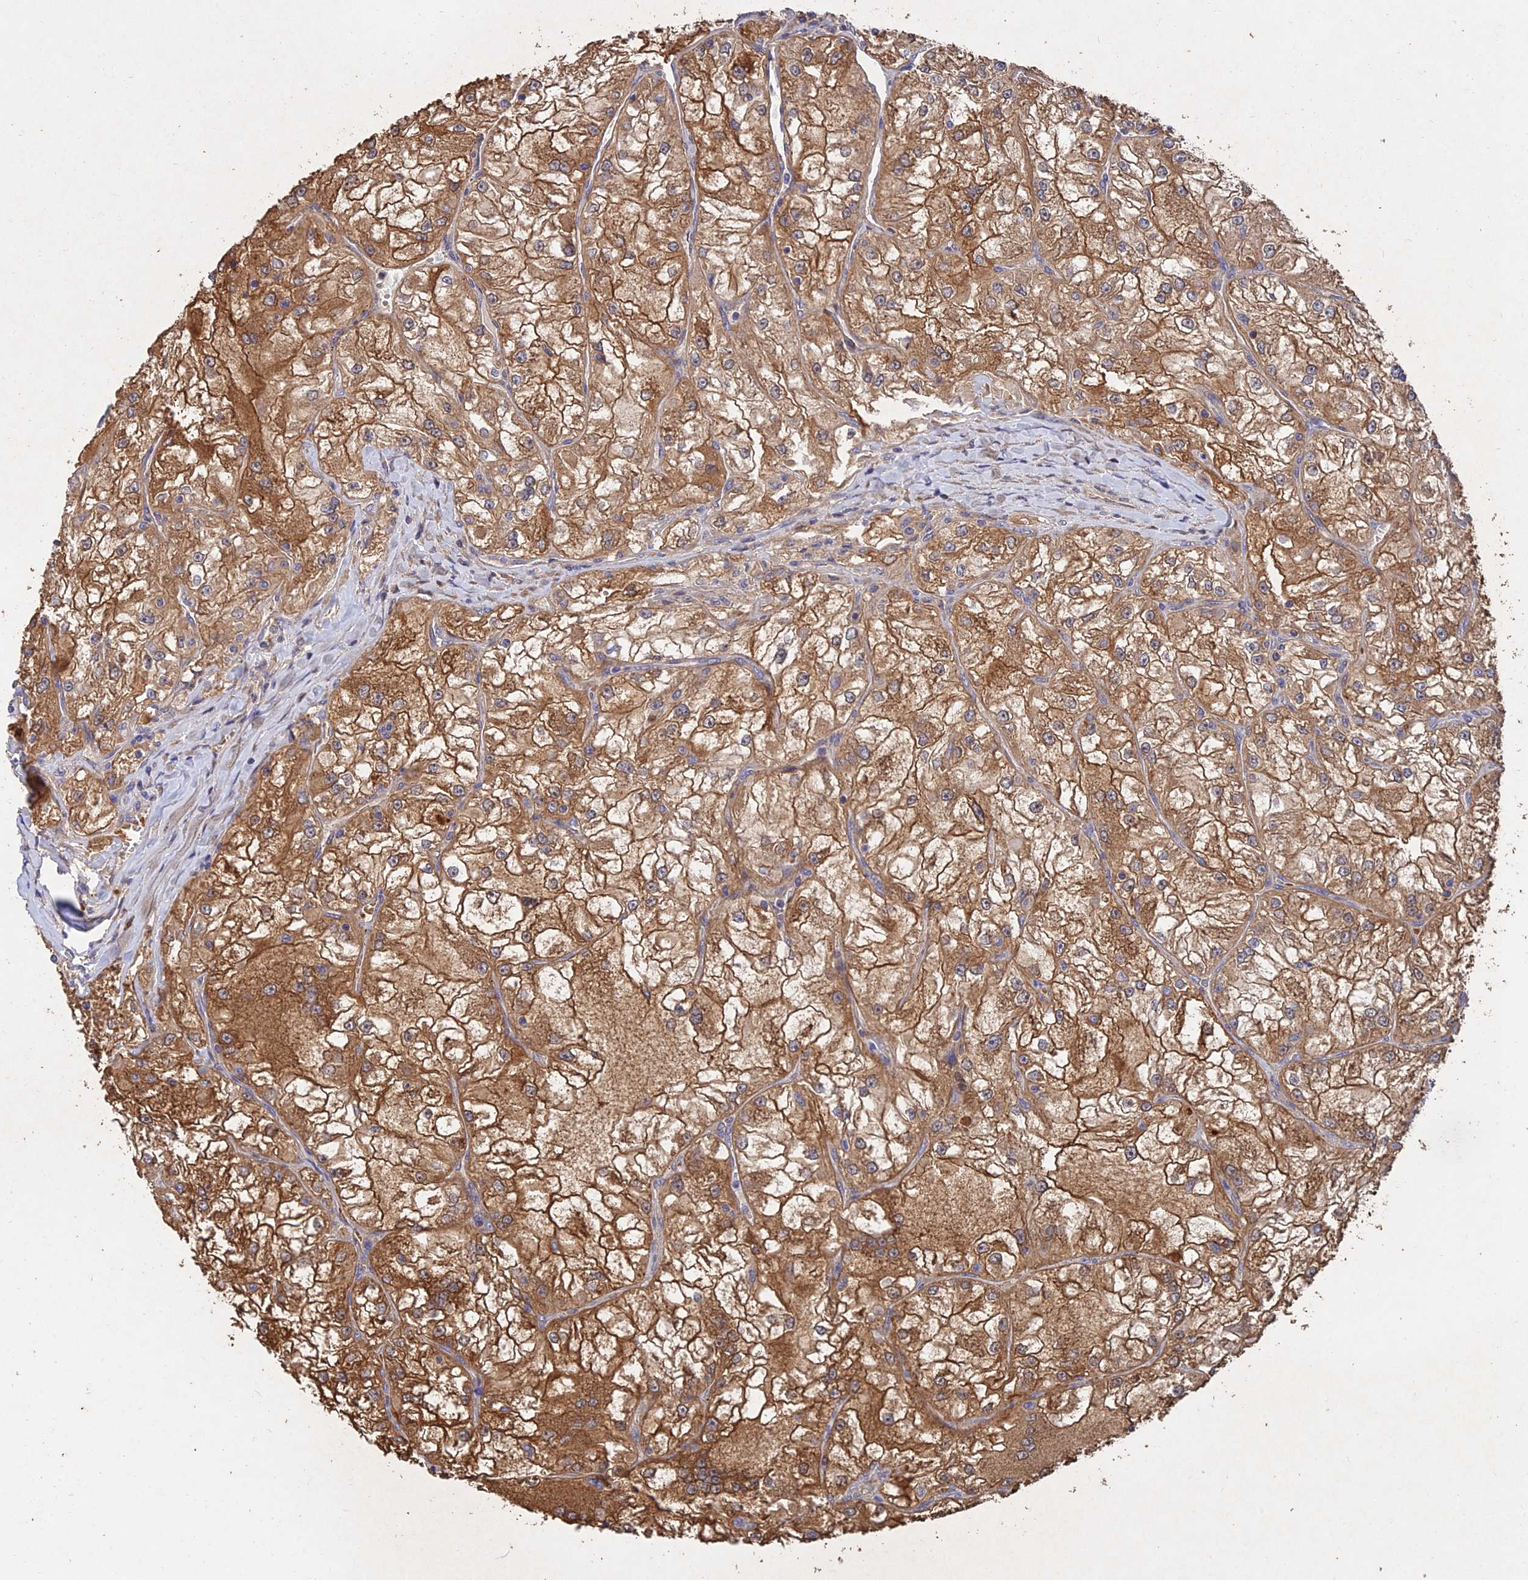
{"staining": {"intensity": "moderate", "quantity": ">75%", "location": "cytoplasmic/membranous"}, "tissue": "renal cancer", "cell_type": "Tumor cells", "image_type": "cancer", "snomed": [{"axis": "morphology", "description": "Adenocarcinoma, NOS"}, {"axis": "topography", "description": "Kidney"}], "caption": "About >75% of tumor cells in renal cancer (adenocarcinoma) exhibit moderate cytoplasmic/membranous protein staining as visualized by brown immunohistochemical staining.", "gene": "SLC38A11", "patient": {"sex": "female", "age": 72}}